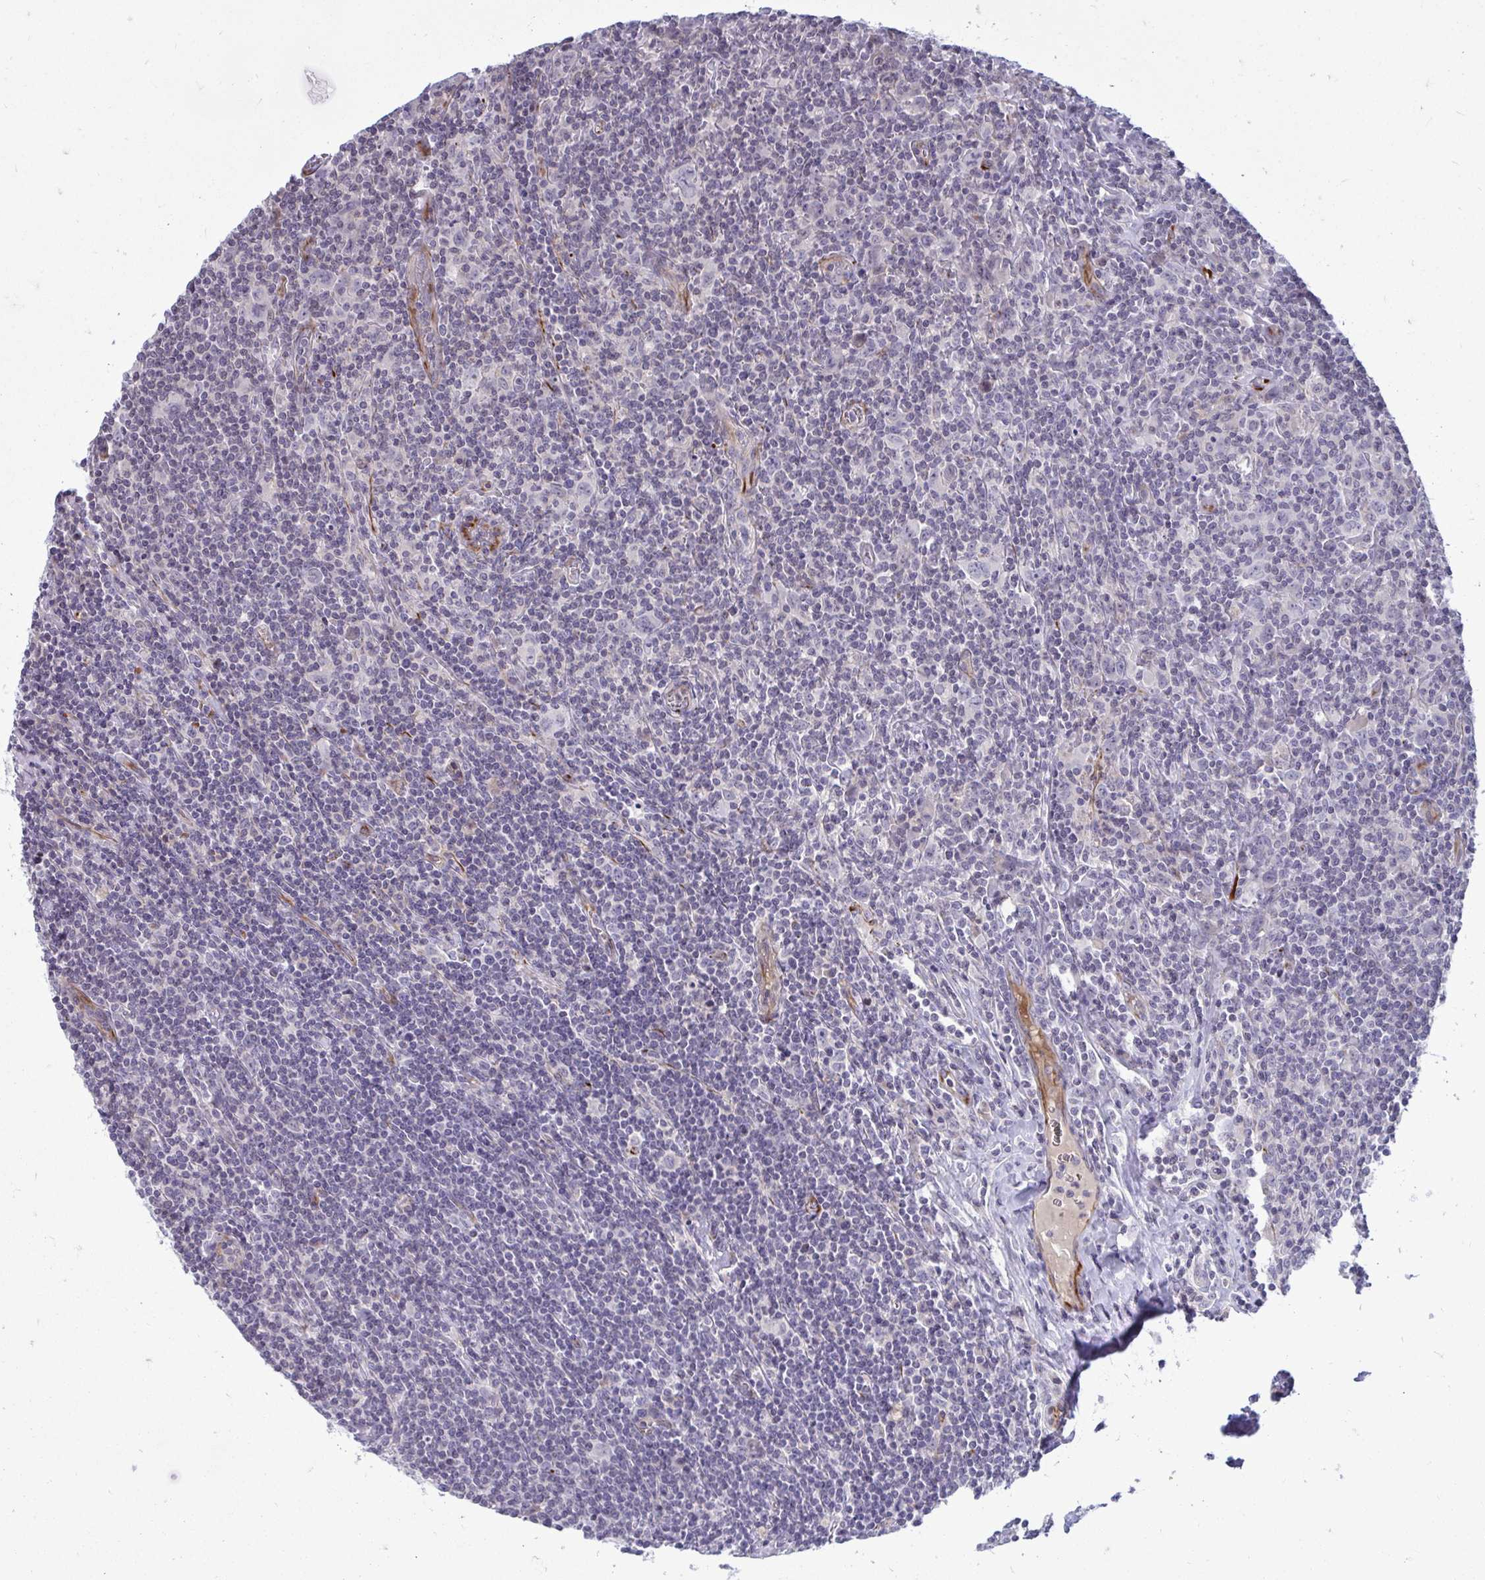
{"staining": {"intensity": "negative", "quantity": "none", "location": "none"}, "tissue": "lymphoma", "cell_type": "Tumor cells", "image_type": "cancer", "snomed": [{"axis": "morphology", "description": "Hodgkin's disease, NOS"}, {"axis": "topography", "description": "Lymph node"}], "caption": "Photomicrograph shows no significant protein expression in tumor cells of Hodgkin's disease. (Immunohistochemistry, brightfield microscopy, high magnification).", "gene": "SLC14A1", "patient": {"sex": "female", "age": 18}}